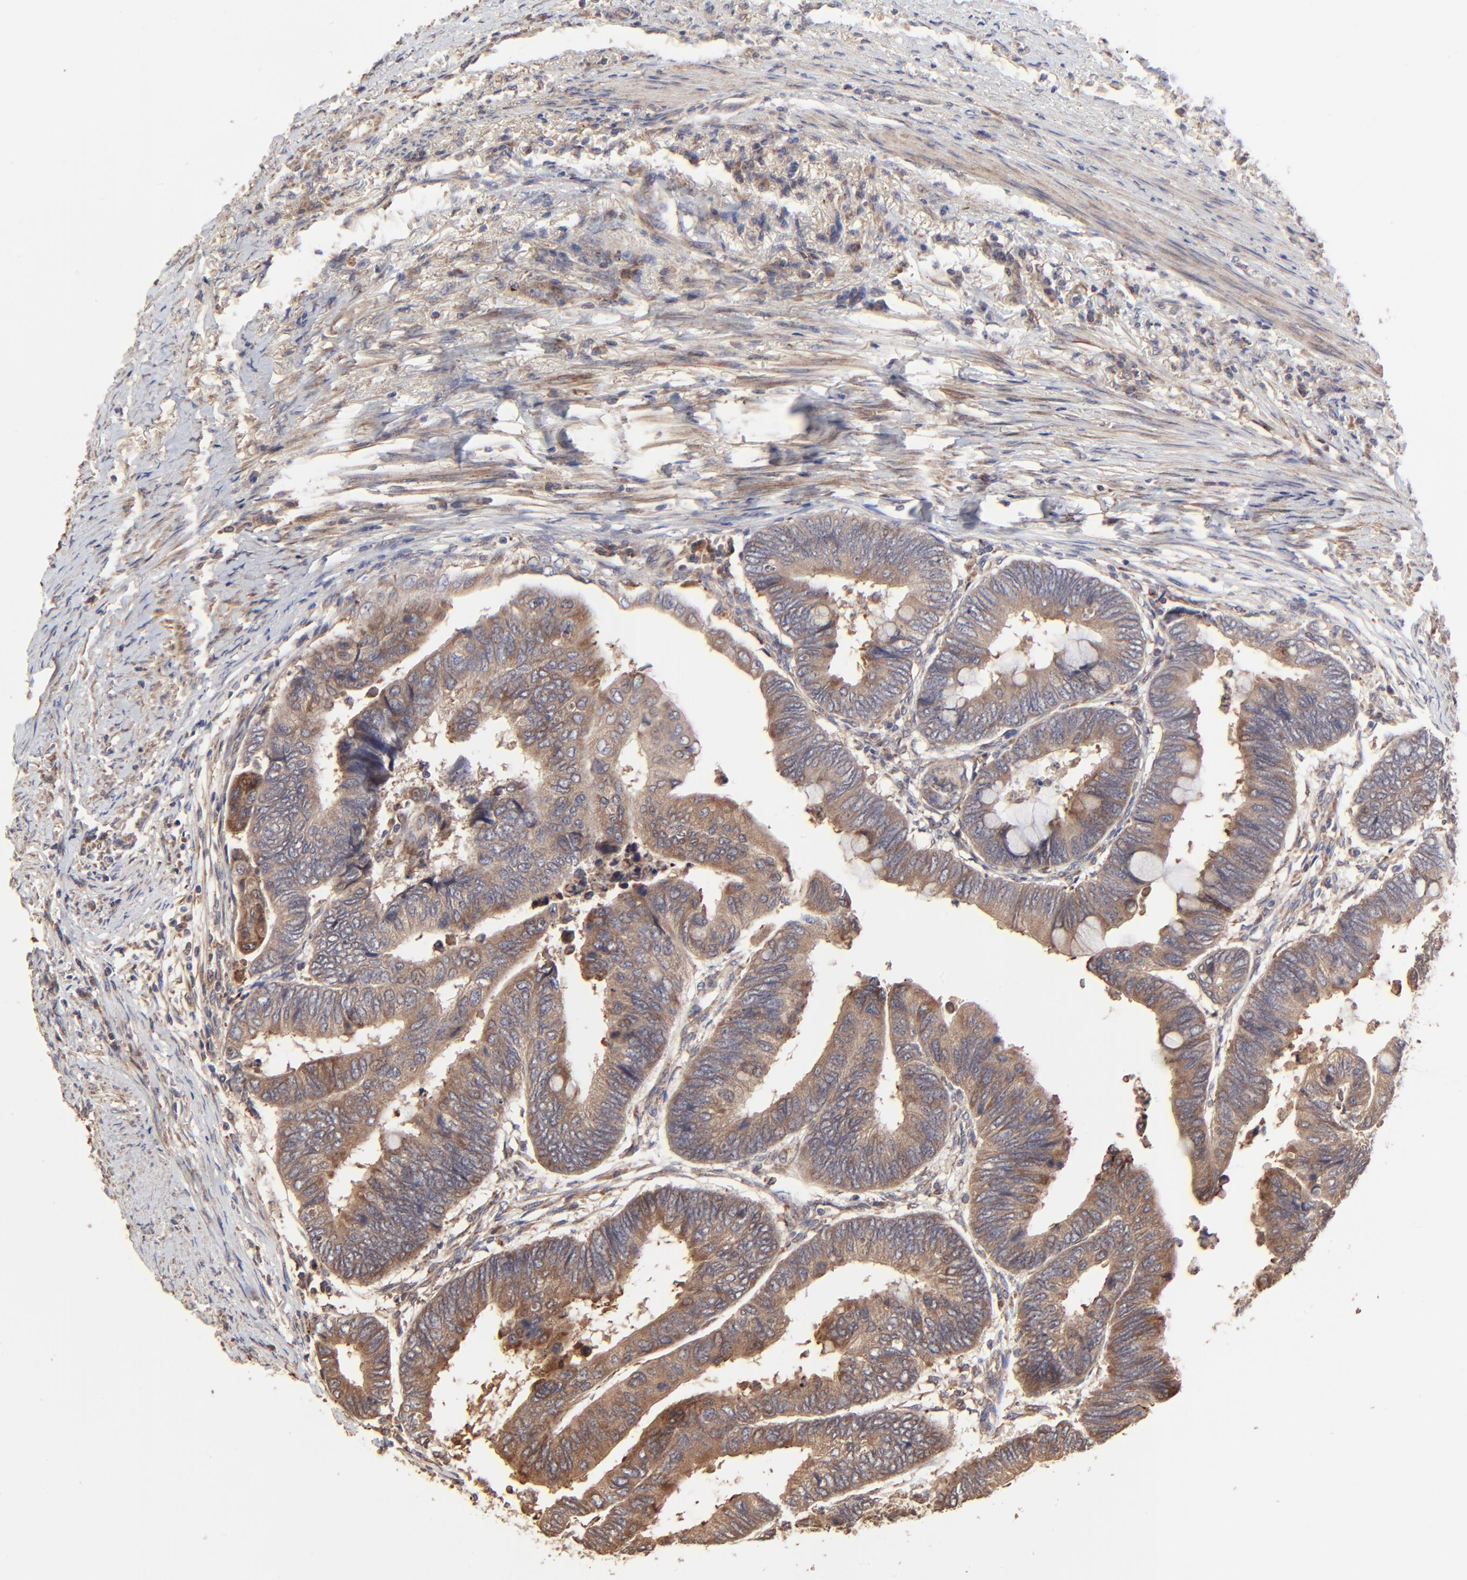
{"staining": {"intensity": "strong", "quantity": ">75%", "location": "cytoplasmic/membranous"}, "tissue": "colorectal cancer", "cell_type": "Tumor cells", "image_type": "cancer", "snomed": [{"axis": "morphology", "description": "Normal tissue, NOS"}, {"axis": "morphology", "description": "Adenocarcinoma, NOS"}, {"axis": "topography", "description": "Rectum"}, {"axis": "topography", "description": "Peripheral nerve tissue"}], "caption": "Protein expression analysis of adenocarcinoma (colorectal) displays strong cytoplasmic/membranous expression in about >75% of tumor cells. The protein is stained brown, and the nuclei are stained in blue (DAB (3,3'-diaminobenzidine) IHC with brightfield microscopy, high magnification).", "gene": "ELP2", "patient": {"sex": "male", "age": 92}}